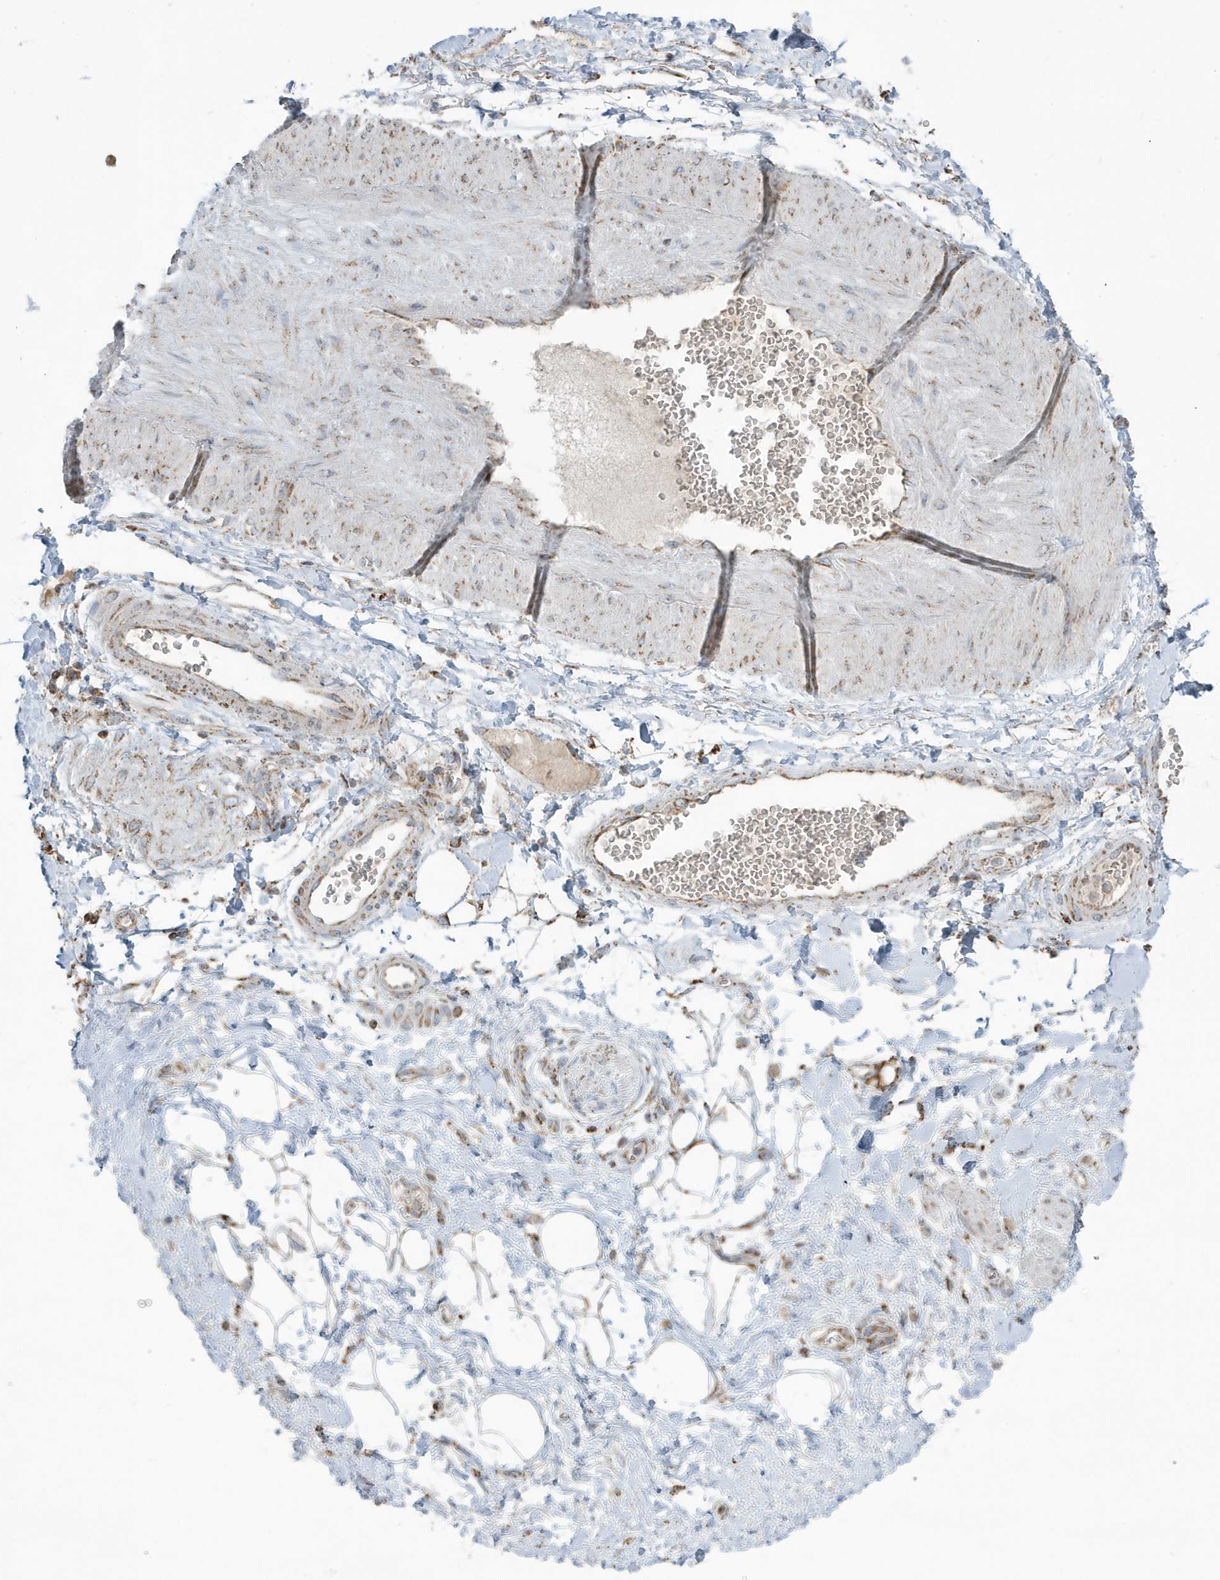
{"staining": {"intensity": "moderate", "quantity": ">75%", "location": "cytoplasmic/membranous"}, "tissue": "adipose tissue", "cell_type": "Adipocytes", "image_type": "normal", "snomed": [{"axis": "morphology", "description": "Normal tissue, NOS"}, {"axis": "morphology", "description": "Adenocarcinoma, NOS"}, {"axis": "topography", "description": "Pancreas"}, {"axis": "topography", "description": "Peripheral nerve tissue"}], "caption": "IHC of unremarkable adipose tissue shows medium levels of moderate cytoplasmic/membranous expression in about >75% of adipocytes.", "gene": "RAB11FIP3", "patient": {"sex": "male", "age": 59}}